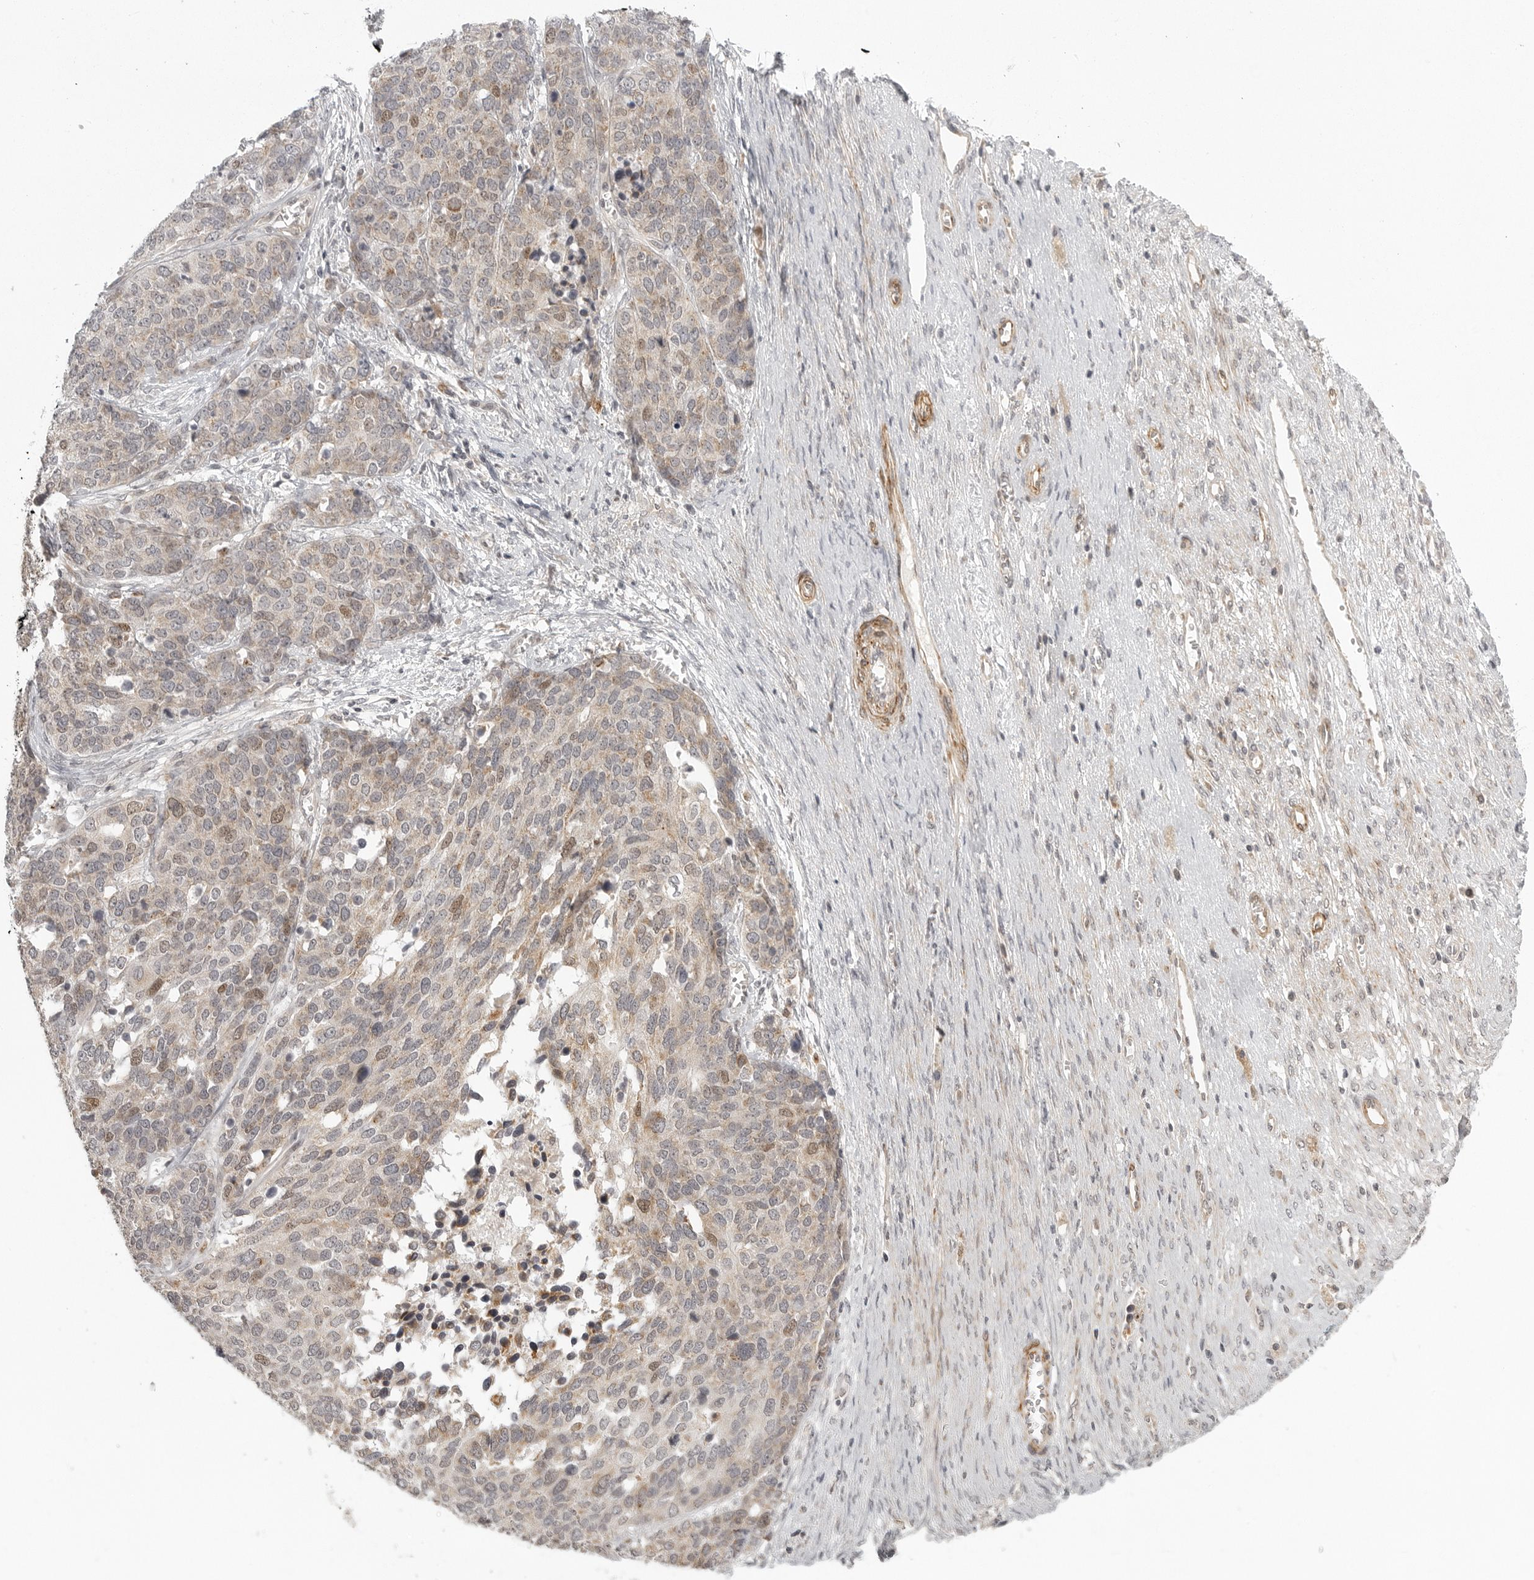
{"staining": {"intensity": "weak", "quantity": ">75%", "location": "cytoplasmic/membranous,nuclear"}, "tissue": "ovarian cancer", "cell_type": "Tumor cells", "image_type": "cancer", "snomed": [{"axis": "morphology", "description": "Cystadenocarcinoma, serous, NOS"}, {"axis": "topography", "description": "Ovary"}], "caption": "About >75% of tumor cells in human ovarian cancer (serous cystadenocarcinoma) display weak cytoplasmic/membranous and nuclear protein staining as visualized by brown immunohistochemical staining.", "gene": "TUT4", "patient": {"sex": "female", "age": 44}}